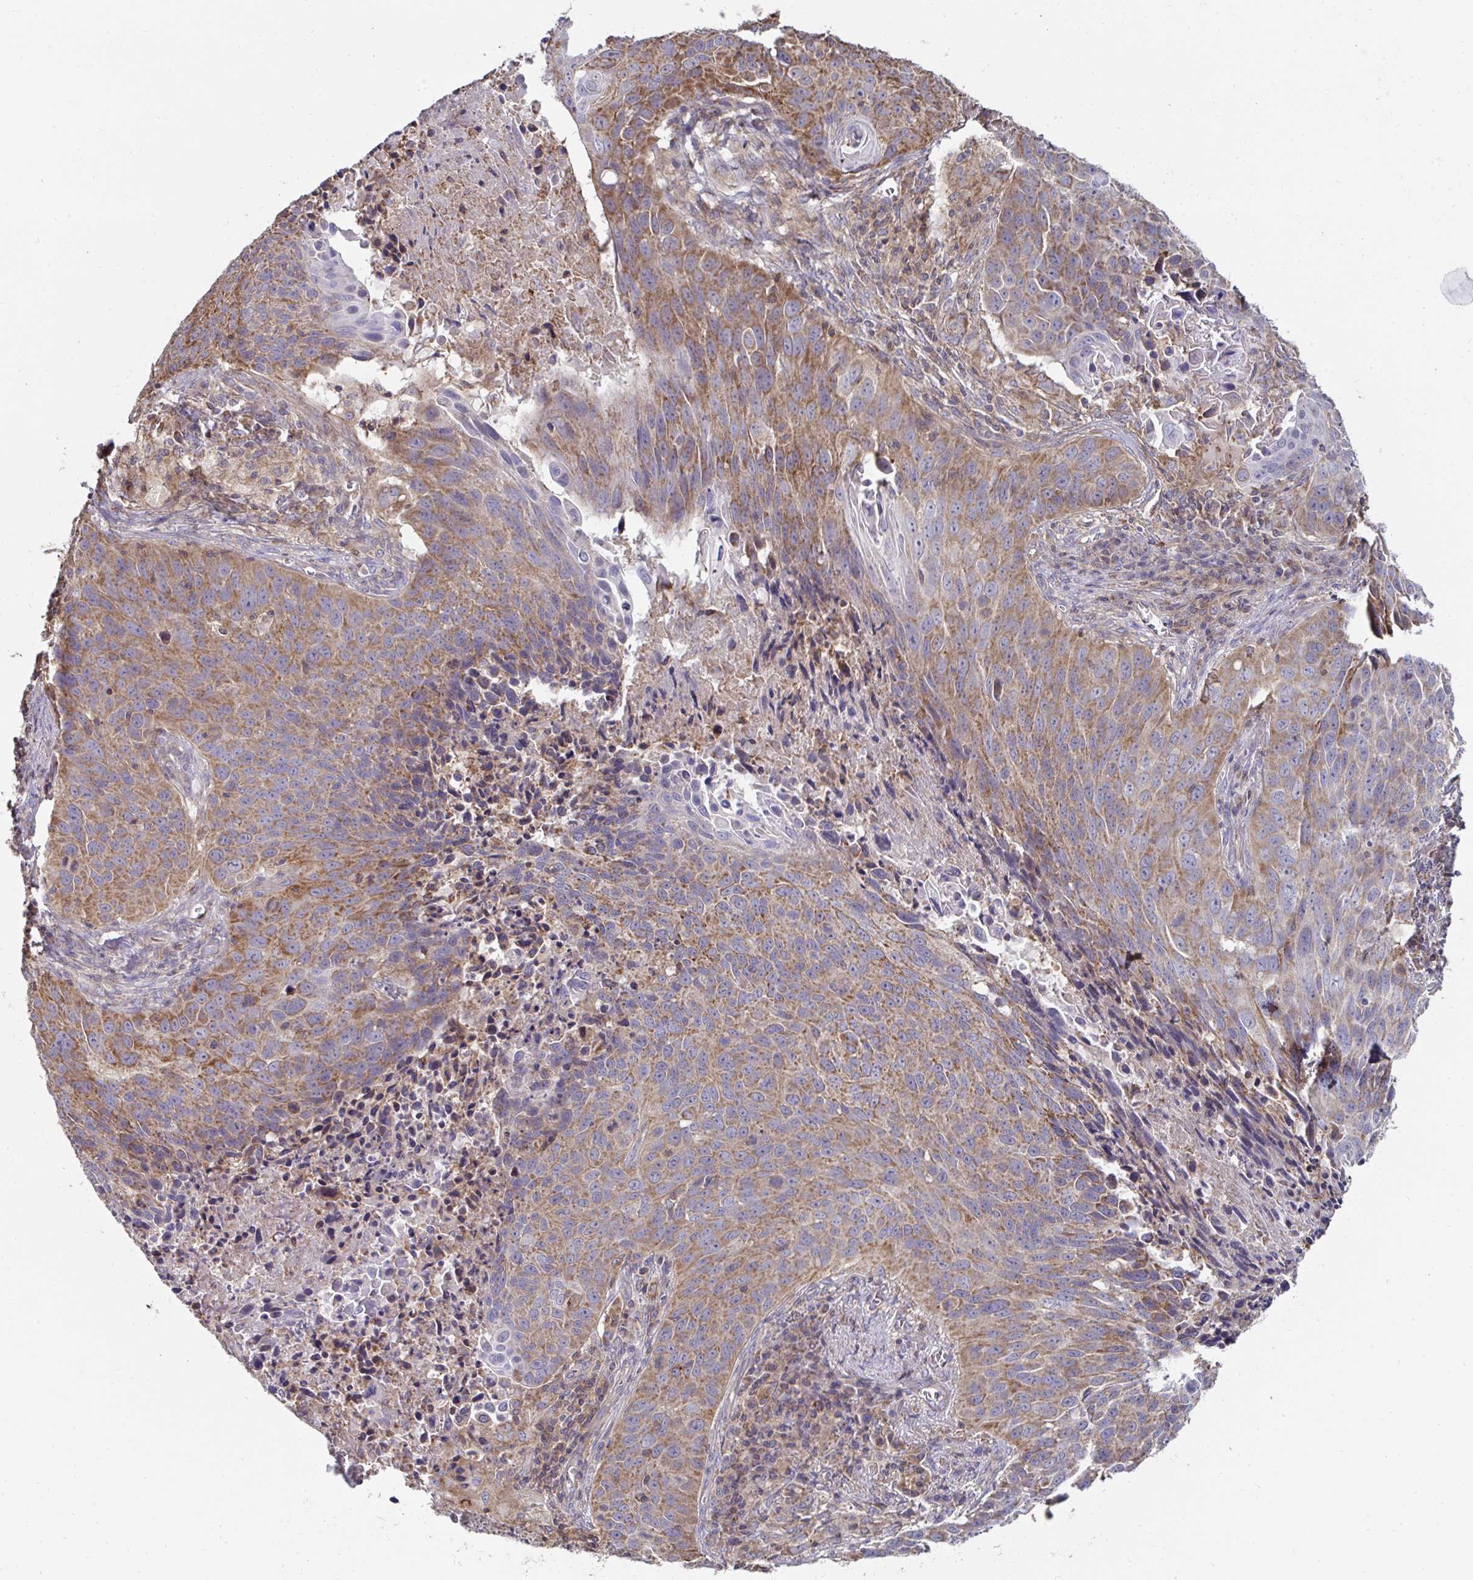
{"staining": {"intensity": "moderate", "quantity": ">75%", "location": "cytoplasmic/membranous"}, "tissue": "lung cancer", "cell_type": "Tumor cells", "image_type": "cancer", "snomed": [{"axis": "morphology", "description": "Squamous cell carcinoma, NOS"}, {"axis": "topography", "description": "Lung"}], "caption": "High-magnification brightfield microscopy of lung cancer stained with DAB (3,3'-diaminobenzidine) (brown) and counterstained with hematoxylin (blue). tumor cells exhibit moderate cytoplasmic/membranous positivity is identified in about>75% of cells.", "gene": "DZANK1", "patient": {"sex": "male", "age": 78}}